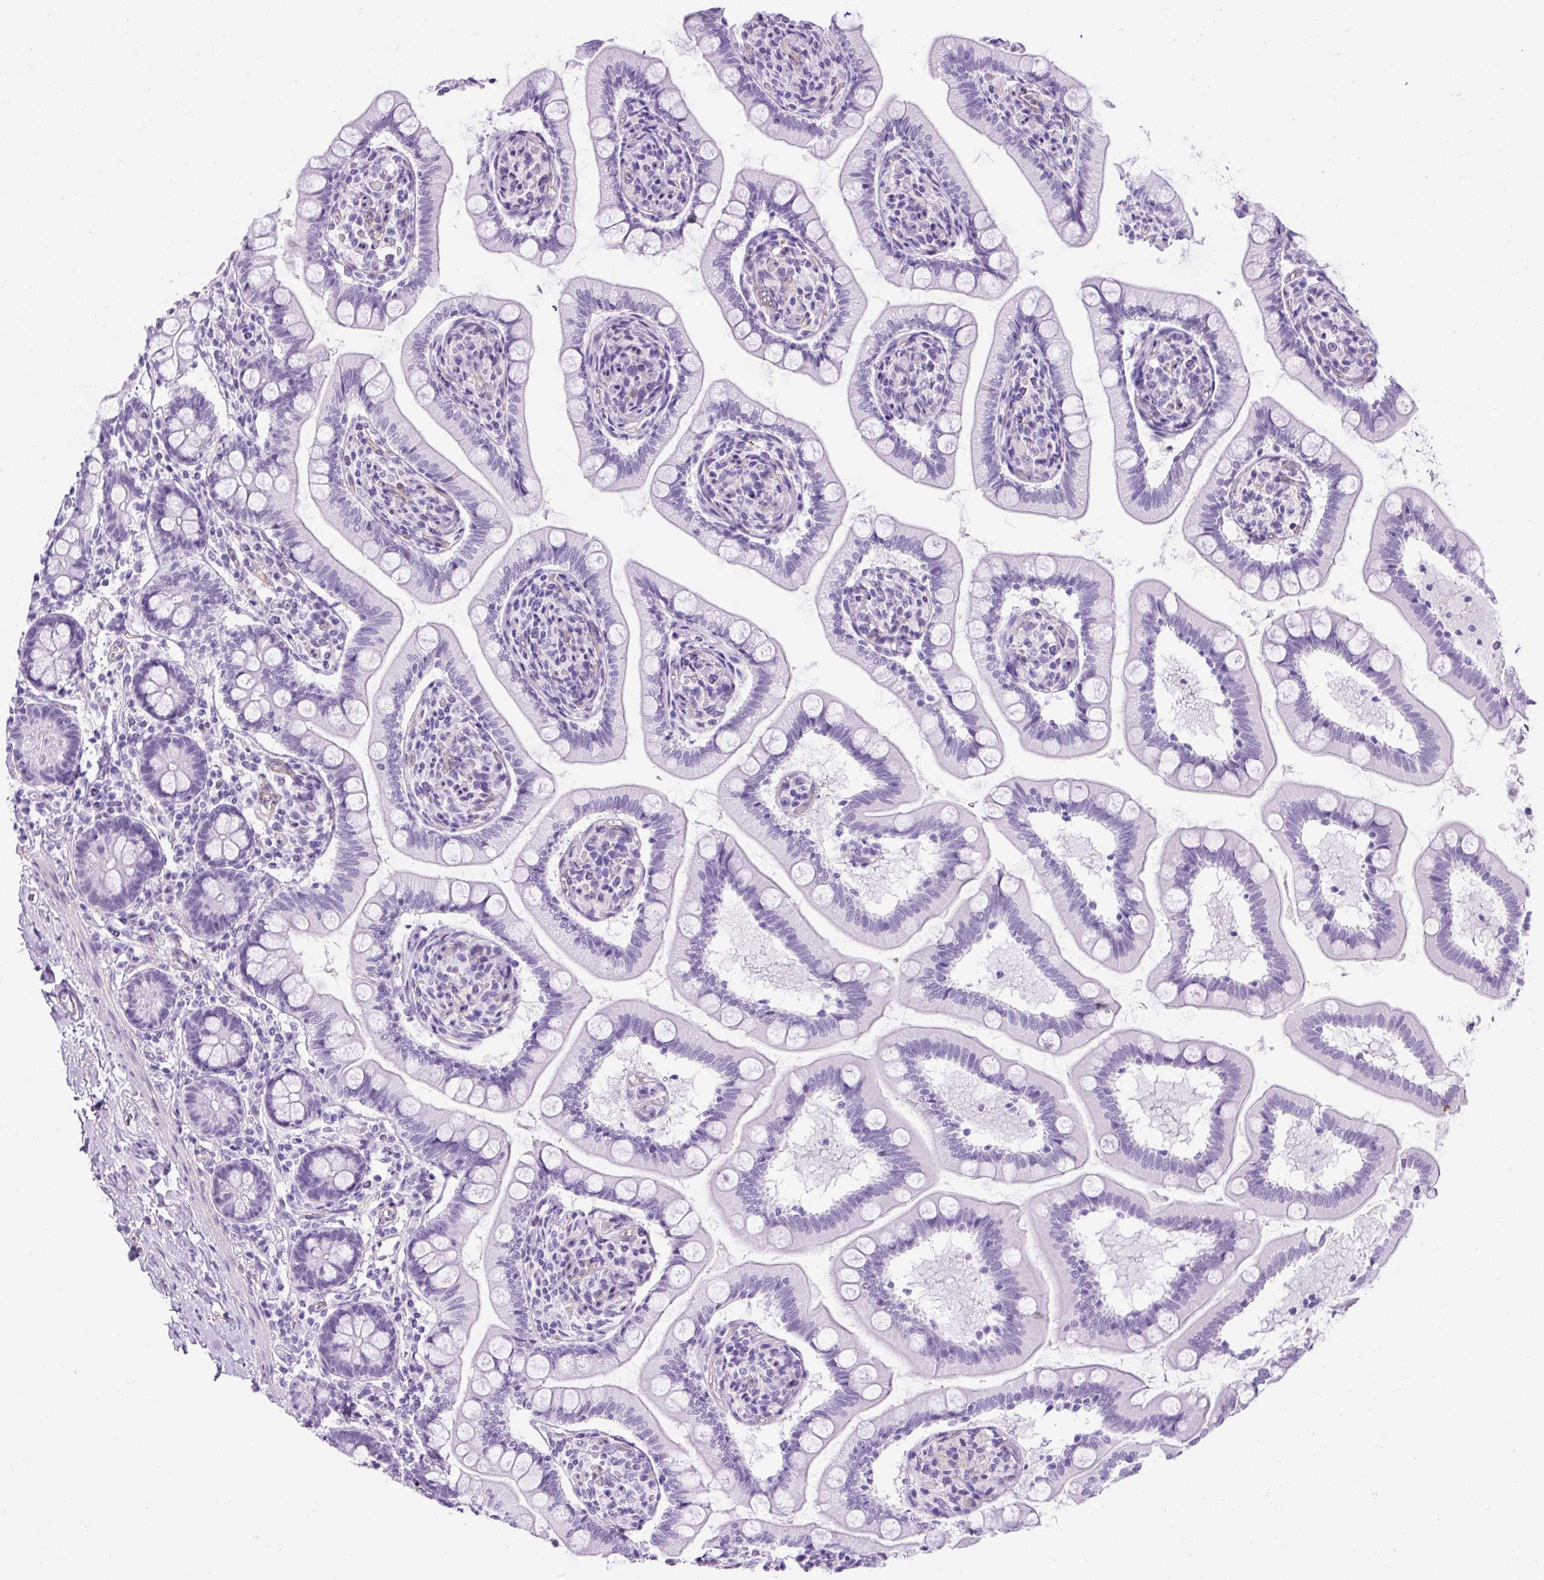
{"staining": {"intensity": "negative", "quantity": "none", "location": "none"}, "tissue": "small intestine", "cell_type": "Glandular cells", "image_type": "normal", "snomed": [{"axis": "morphology", "description": "Normal tissue, NOS"}, {"axis": "topography", "description": "Small intestine"}], "caption": "Immunohistochemistry of unremarkable small intestine demonstrates no staining in glandular cells. (DAB immunohistochemistry visualized using brightfield microscopy, high magnification).", "gene": "KRT12", "patient": {"sex": "female", "age": 64}}